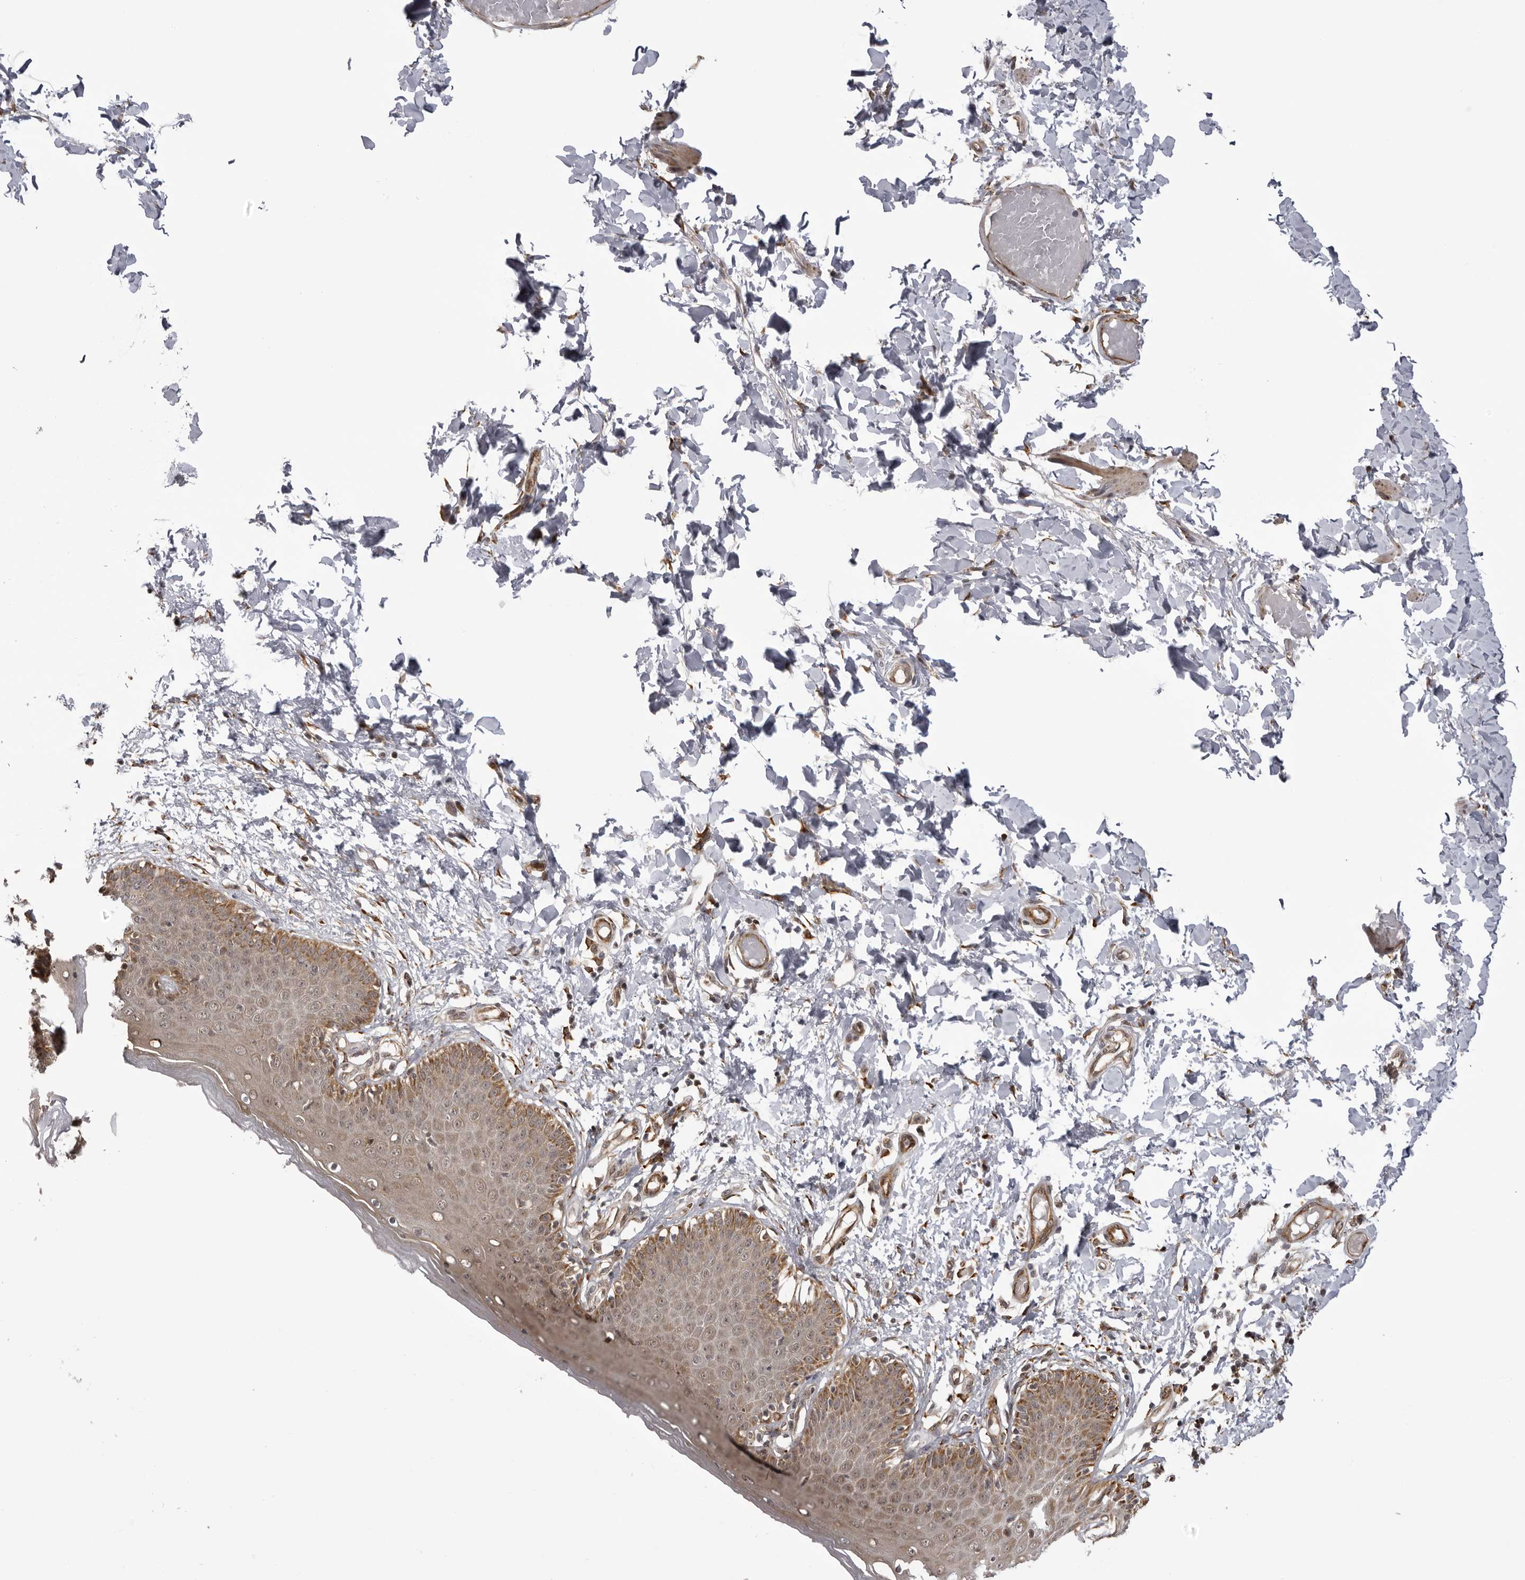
{"staining": {"intensity": "moderate", "quantity": ">75%", "location": "cytoplasmic/membranous"}, "tissue": "skin", "cell_type": "Epidermal cells", "image_type": "normal", "snomed": [{"axis": "morphology", "description": "Normal tissue, NOS"}, {"axis": "topography", "description": "Vulva"}], "caption": "Brown immunohistochemical staining in normal human skin demonstrates moderate cytoplasmic/membranous expression in approximately >75% of epidermal cells.", "gene": "DNAH14", "patient": {"sex": "female", "age": 66}}